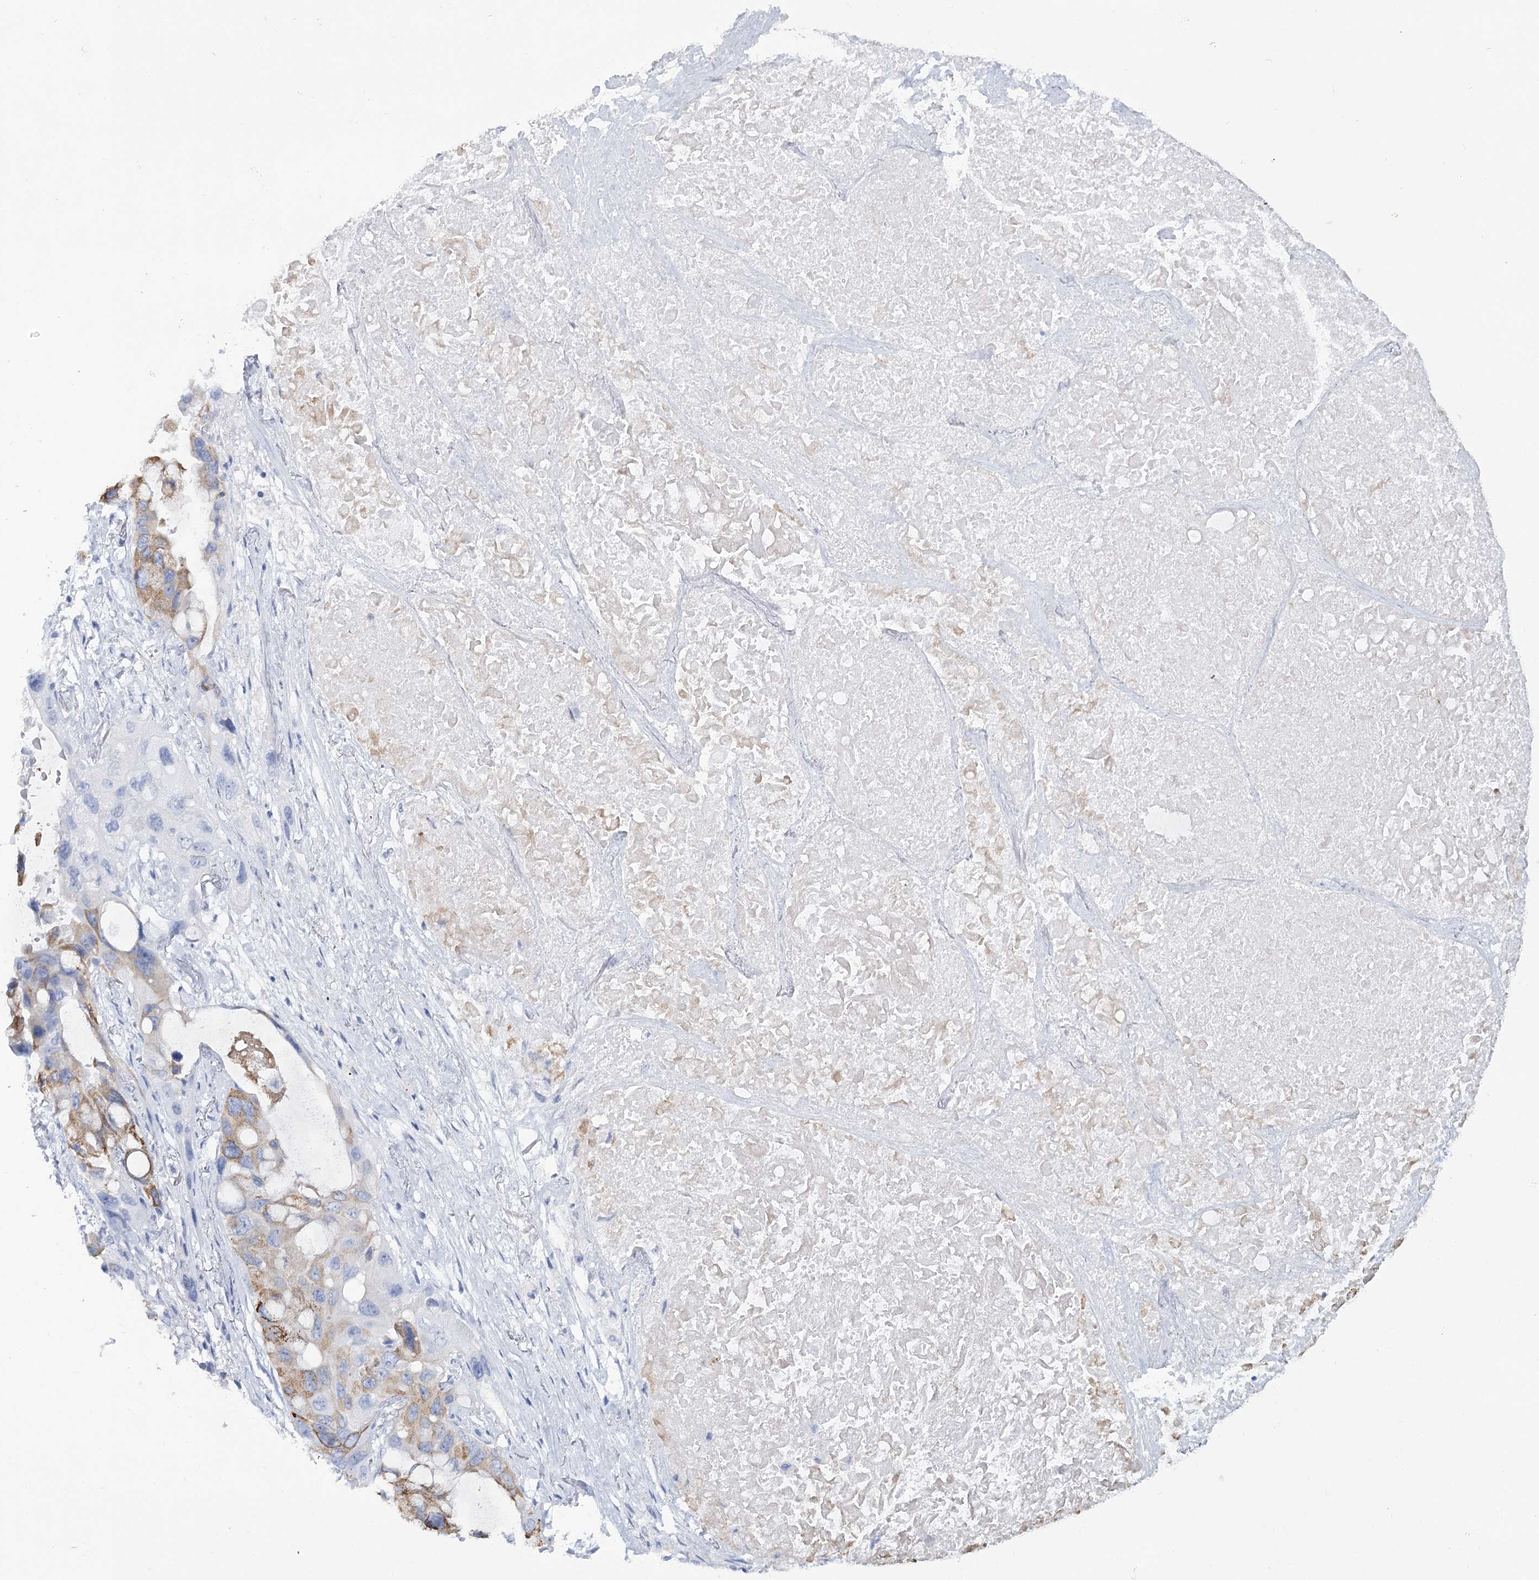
{"staining": {"intensity": "moderate", "quantity": "<25%", "location": "cytoplasmic/membranous"}, "tissue": "lung cancer", "cell_type": "Tumor cells", "image_type": "cancer", "snomed": [{"axis": "morphology", "description": "Squamous cell carcinoma, NOS"}, {"axis": "topography", "description": "Lung"}], "caption": "A micrograph showing moderate cytoplasmic/membranous expression in about <25% of tumor cells in lung squamous cell carcinoma, as visualized by brown immunohistochemical staining.", "gene": "RNF186", "patient": {"sex": "female", "age": 73}}